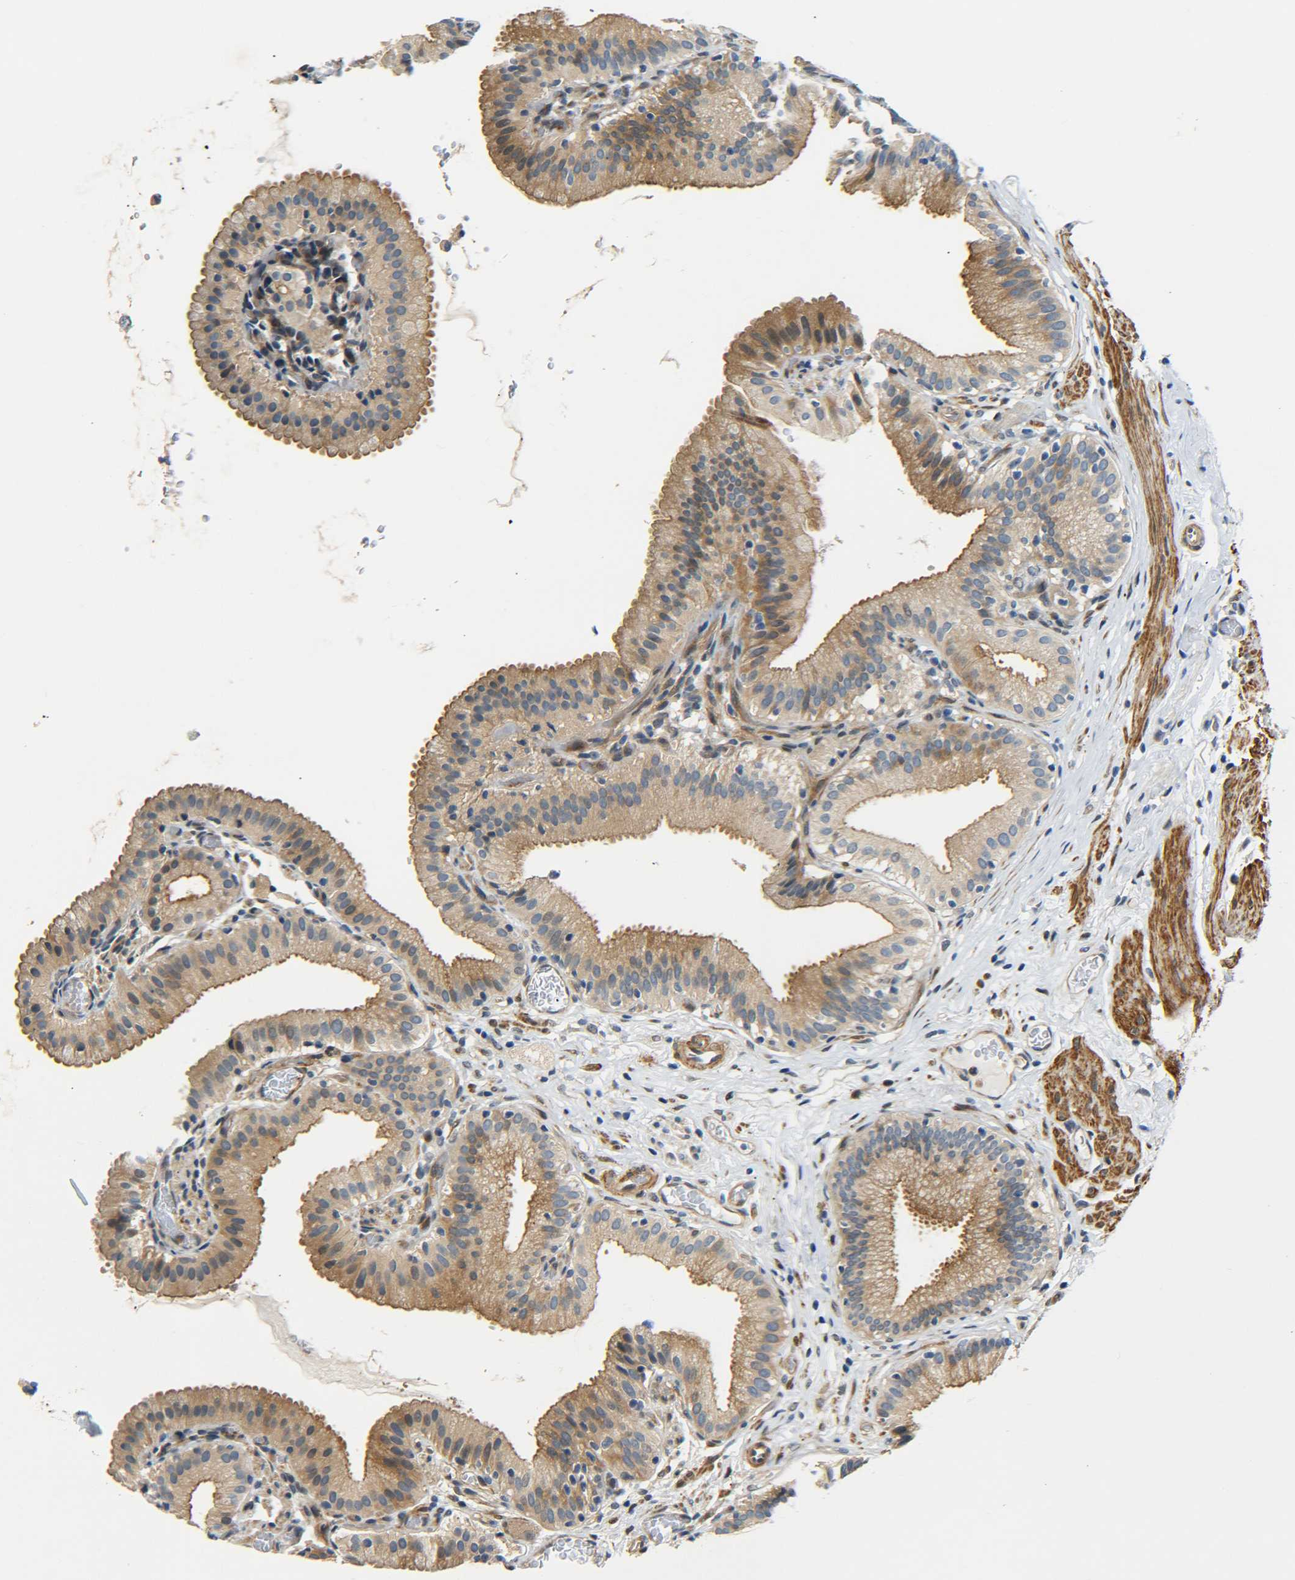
{"staining": {"intensity": "moderate", "quantity": ">75%", "location": "cytoplasmic/membranous"}, "tissue": "gallbladder", "cell_type": "Glandular cells", "image_type": "normal", "snomed": [{"axis": "morphology", "description": "Normal tissue, NOS"}, {"axis": "topography", "description": "Gallbladder"}], "caption": "Brown immunohistochemical staining in unremarkable human gallbladder reveals moderate cytoplasmic/membranous positivity in approximately >75% of glandular cells. The staining is performed using DAB brown chromogen to label protein expression. The nuclei are counter-stained blue using hematoxylin.", "gene": "MEIS1", "patient": {"sex": "male", "age": 54}}